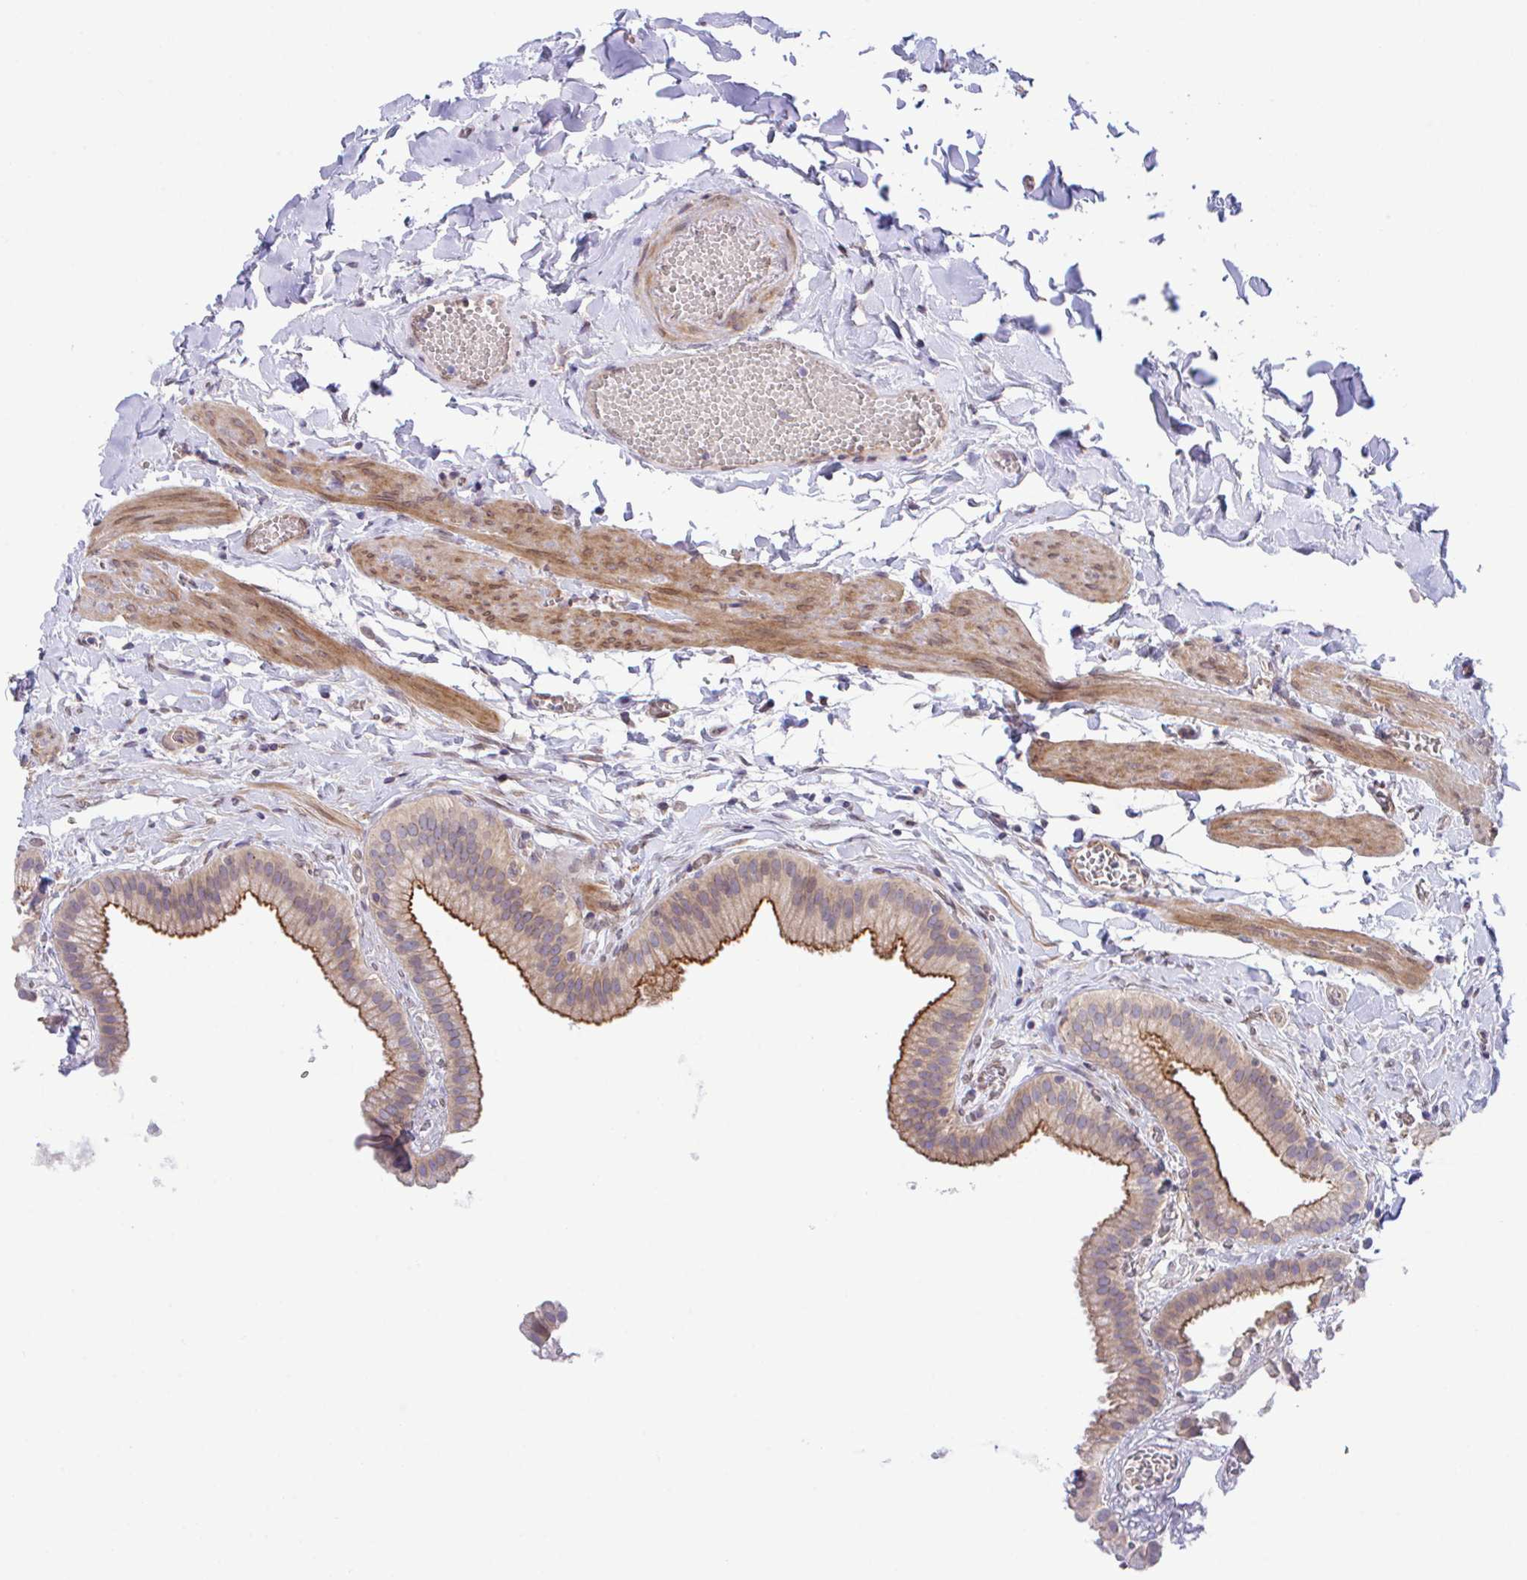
{"staining": {"intensity": "strong", "quantity": "25%-75%", "location": "cytoplasmic/membranous"}, "tissue": "gallbladder", "cell_type": "Glandular cells", "image_type": "normal", "snomed": [{"axis": "morphology", "description": "Normal tissue, NOS"}, {"axis": "topography", "description": "Gallbladder"}], "caption": "IHC (DAB) staining of normal gallbladder reveals strong cytoplasmic/membranous protein expression in about 25%-75% of glandular cells.", "gene": "ZBED3", "patient": {"sex": "female", "age": 63}}